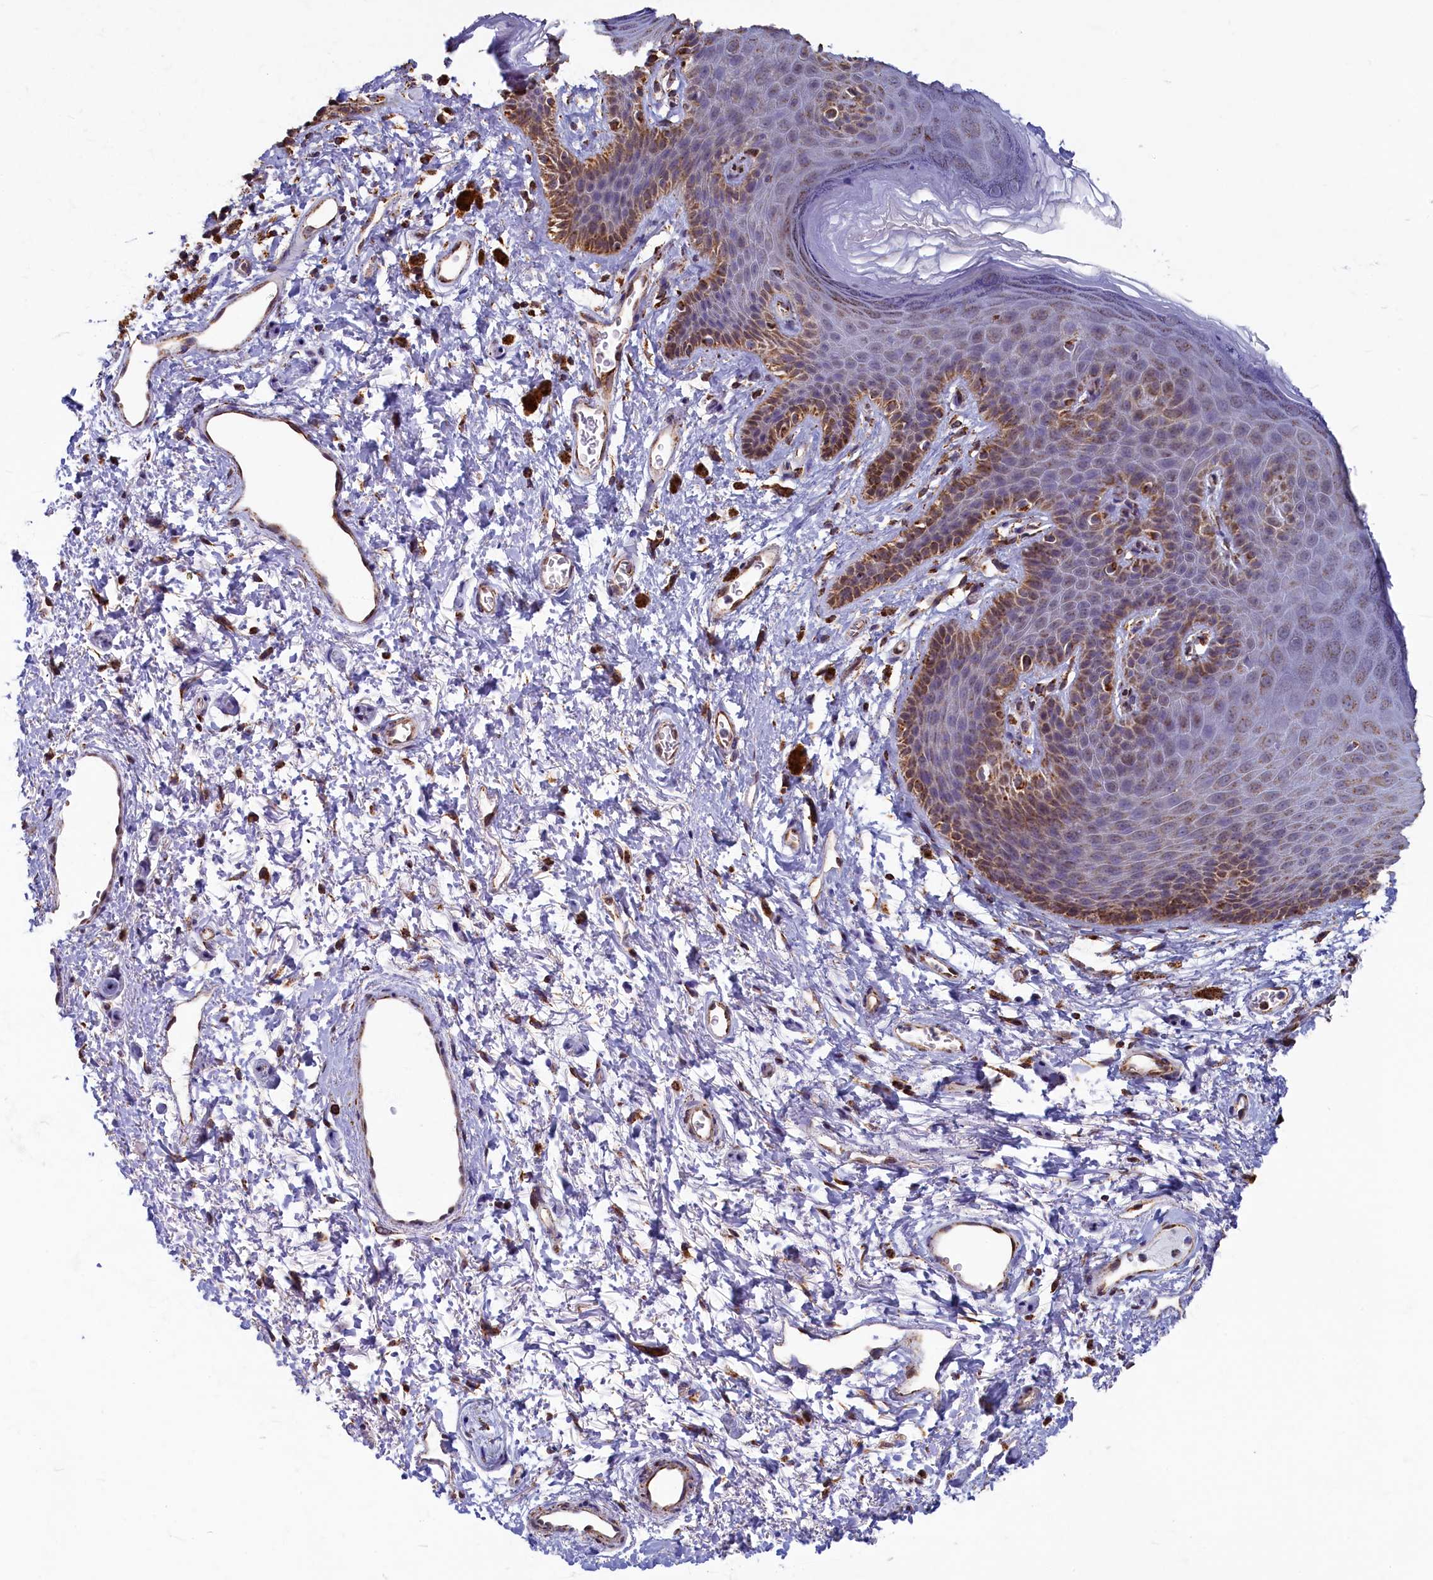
{"staining": {"intensity": "moderate", "quantity": ">75%", "location": "cytoplasmic/membranous"}, "tissue": "skin", "cell_type": "Epidermal cells", "image_type": "normal", "snomed": [{"axis": "morphology", "description": "Normal tissue, NOS"}, {"axis": "topography", "description": "Anal"}], "caption": "Skin stained for a protein (brown) shows moderate cytoplasmic/membranous positive positivity in approximately >75% of epidermal cells.", "gene": "SPR", "patient": {"sex": "female", "age": 46}}